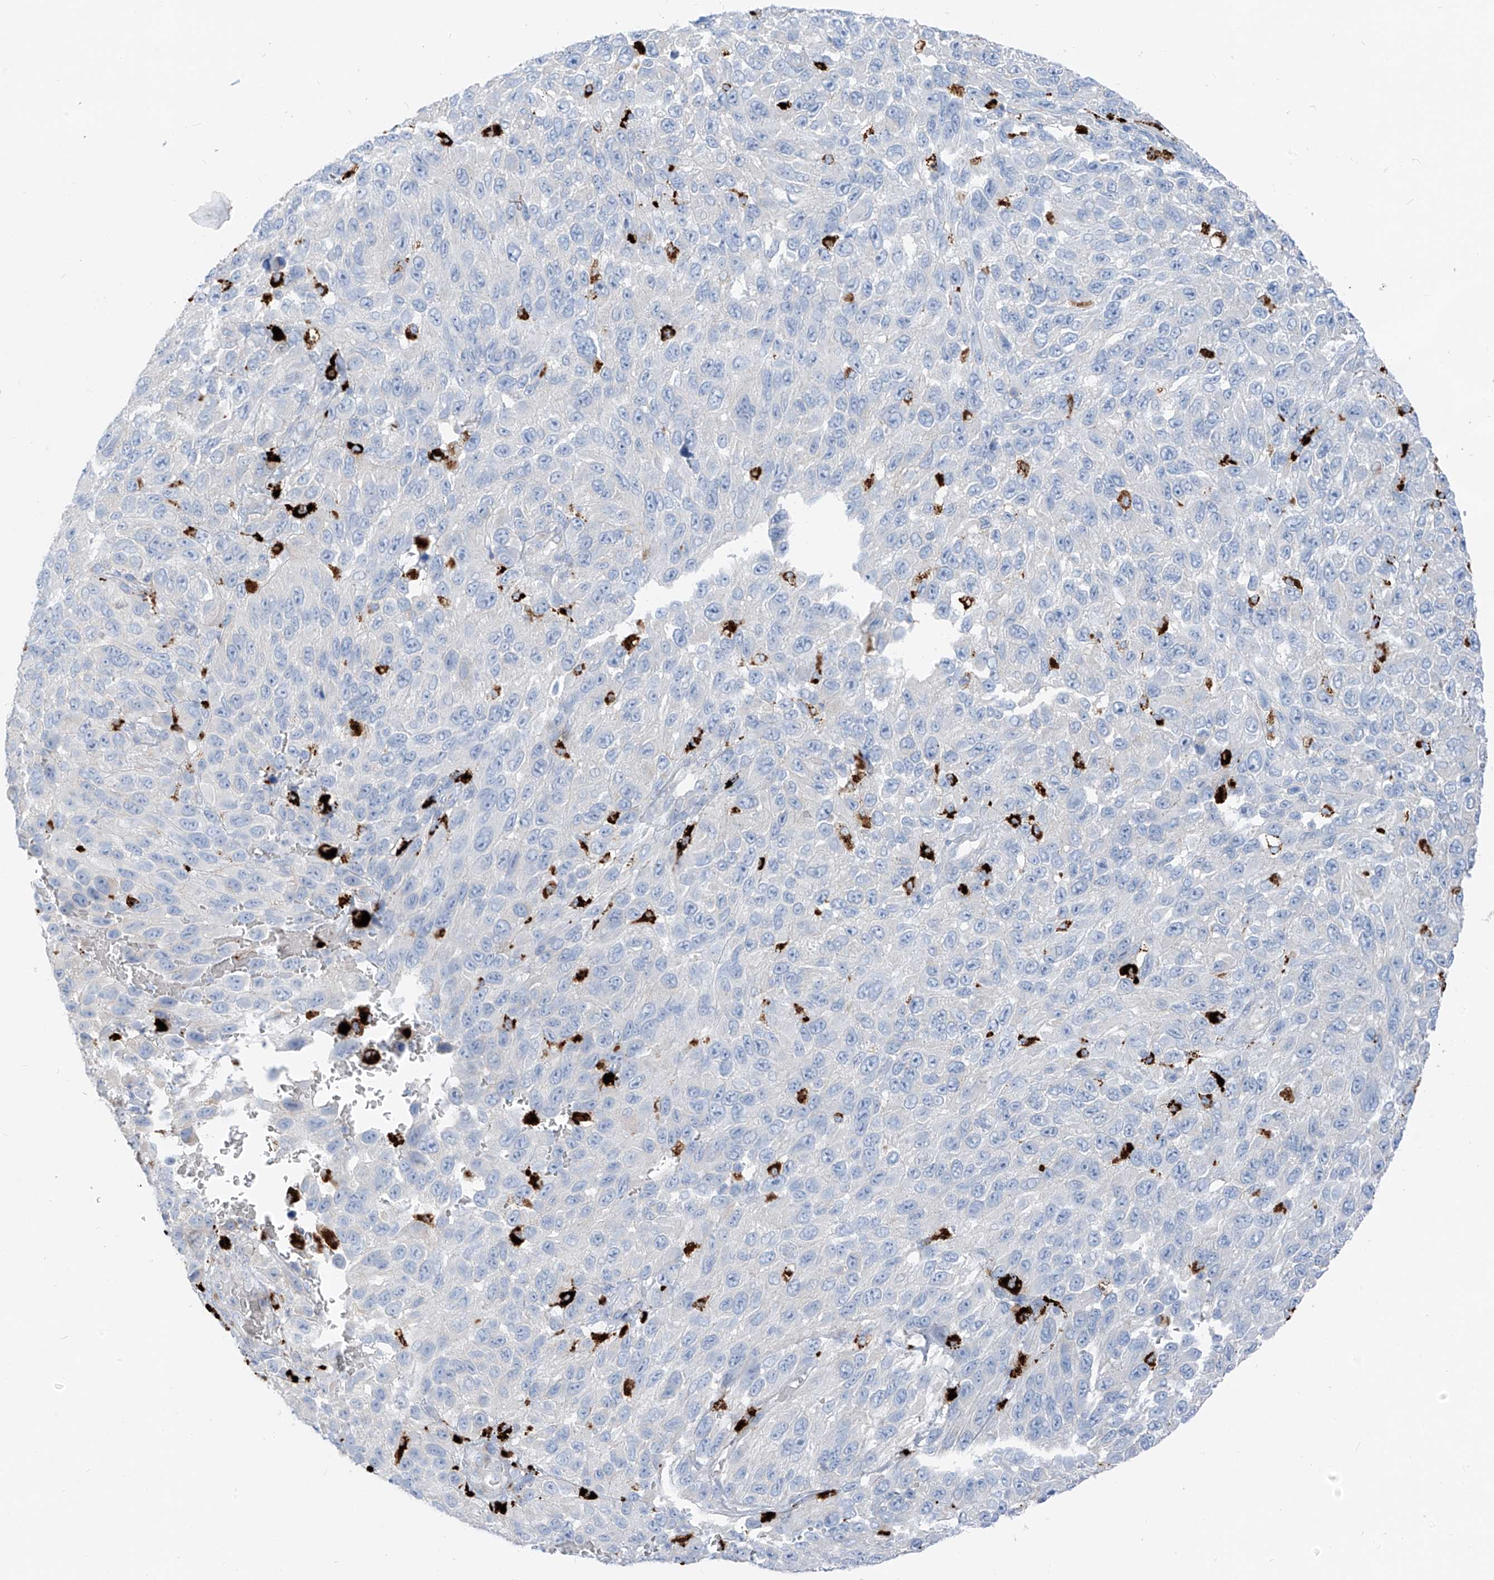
{"staining": {"intensity": "negative", "quantity": "none", "location": "none"}, "tissue": "melanoma", "cell_type": "Tumor cells", "image_type": "cancer", "snomed": [{"axis": "morphology", "description": "Malignant melanoma, NOS"}, {"axis": "topography", "description": "Skin"}], "caption": "Immunohistochemical staining of malignant melanoma reveals no significant staining in tumor cells.", "gene": "GPR137C", "patient": {"sex": "female", "age": 96}}